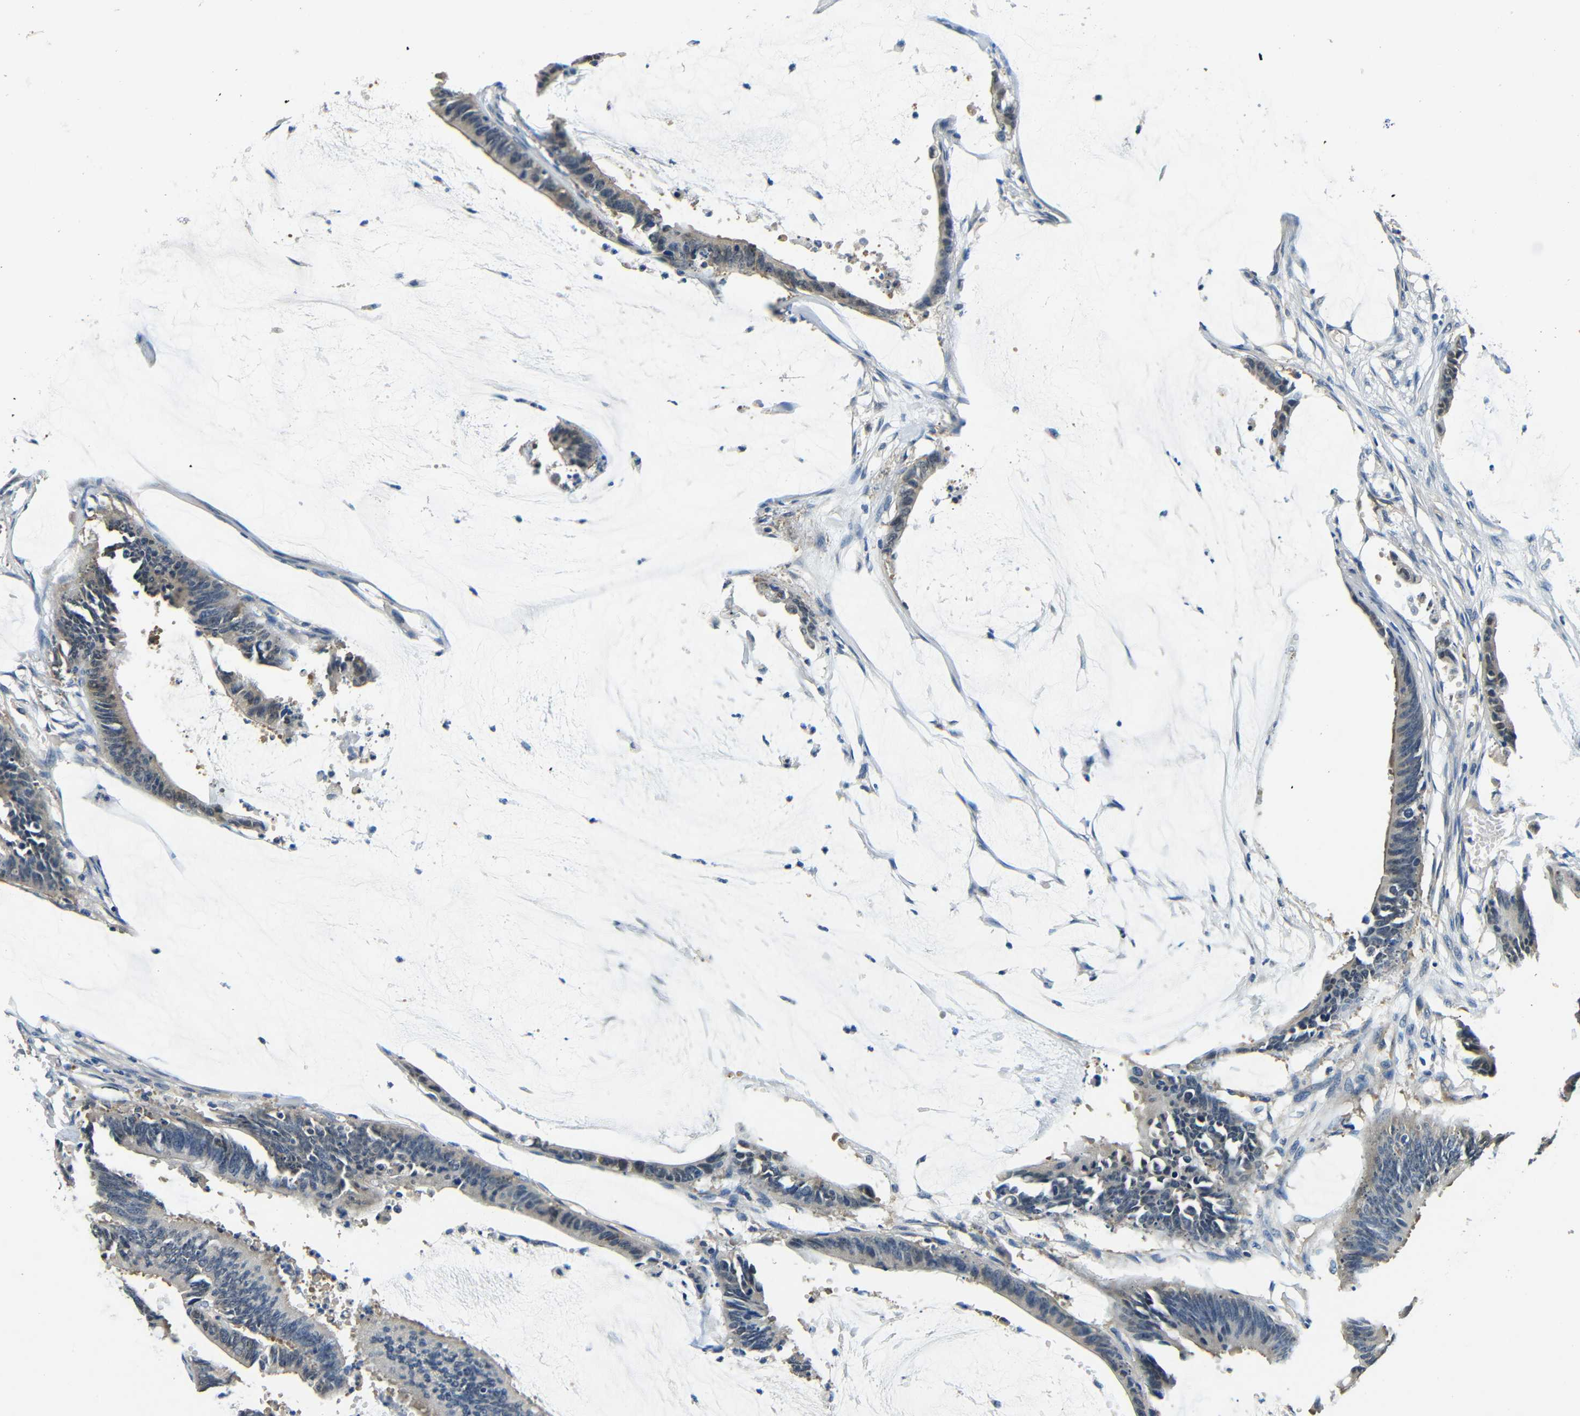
{"staining": {"intensity": "weak", "quantity": "25%-75%", "location": "cytoplasmic/membranous"}, "tissue": "colorectal cancer", "cell_type": "Tumor cells", "image_type": "cancer", "snomed": [{"axis": "morphology", "description": "Adenocarcinoma, NOS"}, {"axis": "topography", "description": "Rectum"}], "caption": "Colorectal cancer (adenocarcinoma) tissue demonstrates weak cytoplasmic/membranous expression in approximately 25%-75% of tumor cells The staining was performed using DAB (3,3'-diaminobenzidine), with brown indicating positive protein expression. Nuclei are stained blue with hematoxylin.", "gene": "ADAP1", "patient": {"sex": "female", "age": 66}}